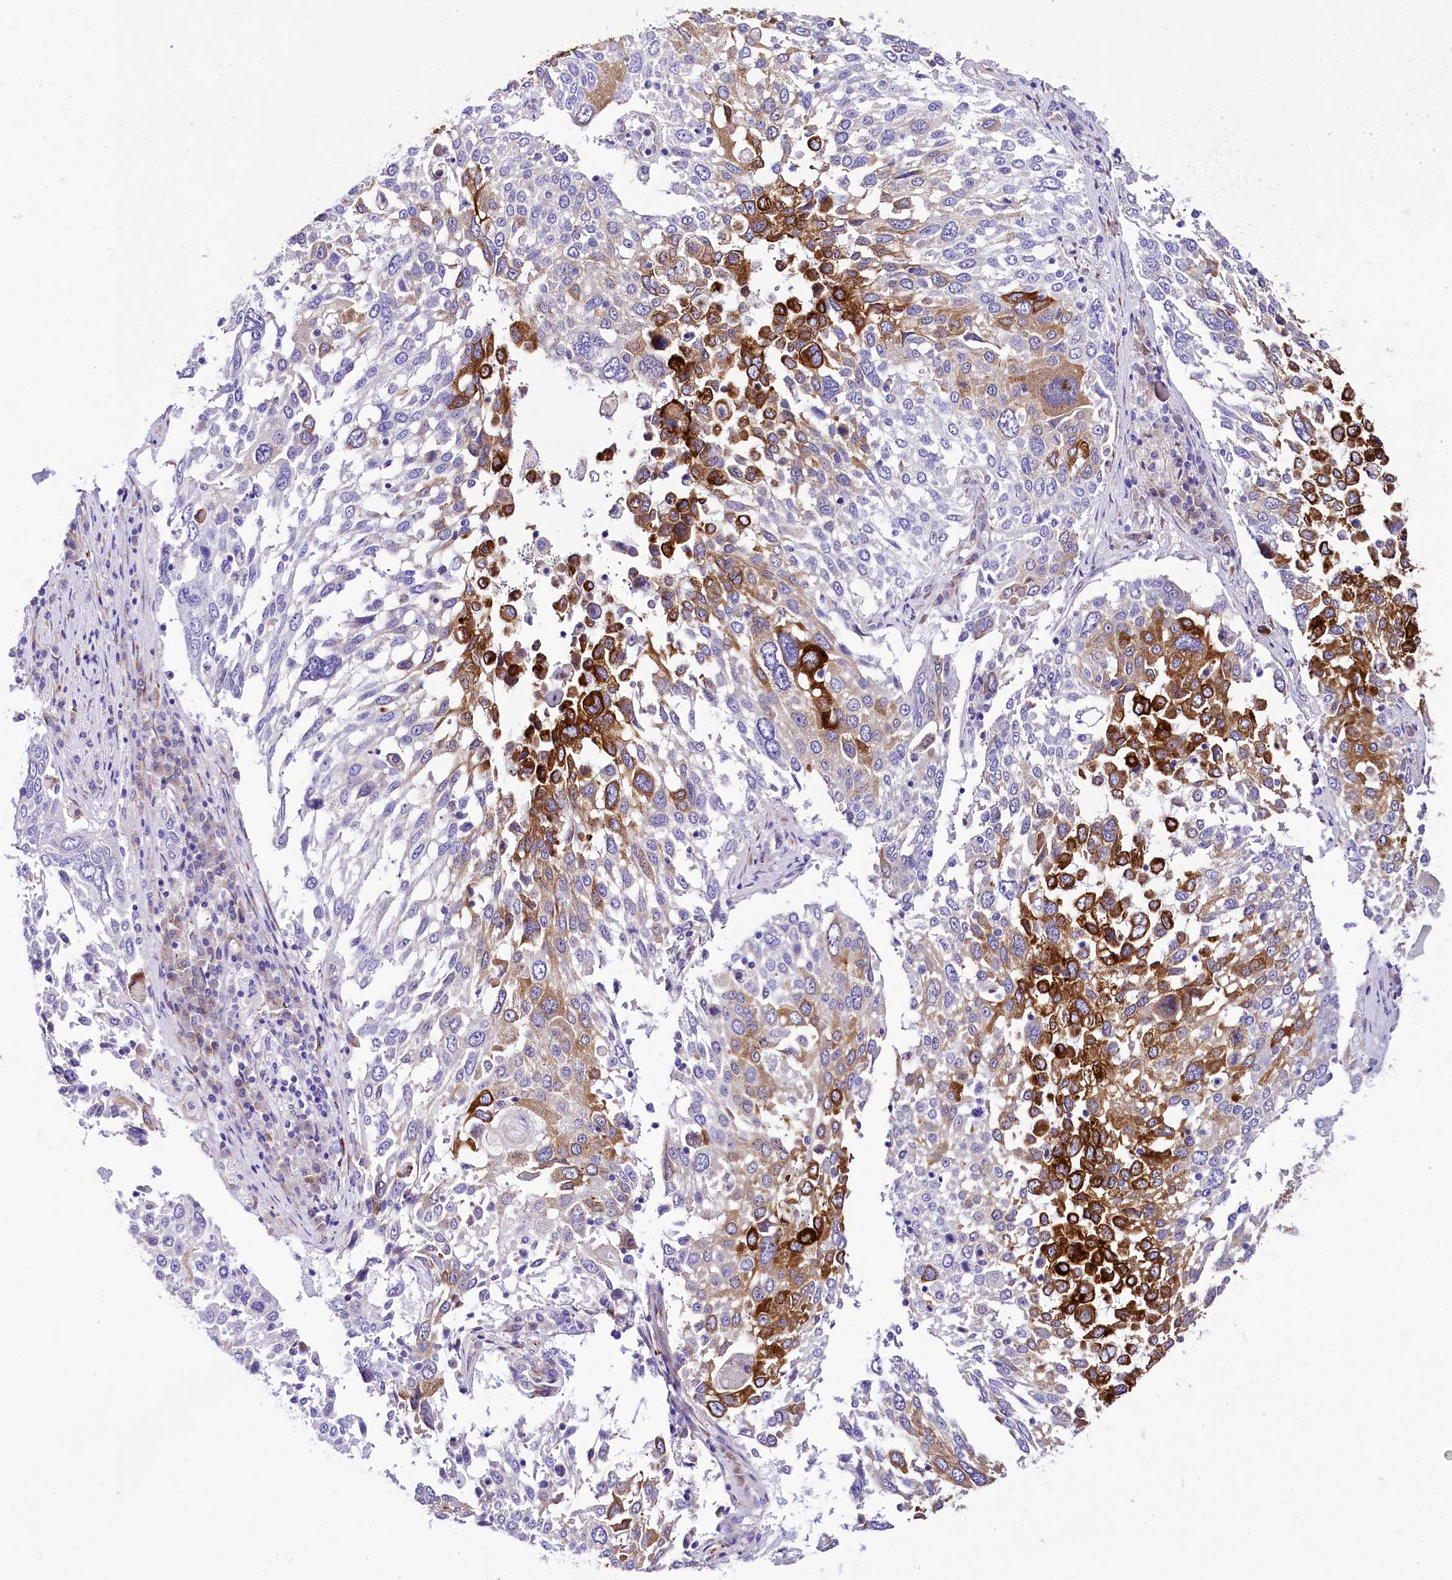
{"staining": {"intensity": "strong", "quantity": "<25%", "location": "cytoplasmic/membranous"}, "tissue": "lung cancer", "cell_type": "Tumor cells", "image_type": "cancer", "snomed": [{"axis": "morphology", "description": "Squamous cell carcinoma, NOS"}, {"axis": "topography", "description": "Lung"}], "caption": "There is medium levels of strong cytoplasmic/membranous positivity in tumor cells of lung cancer (squamous cell carcinoma), as demonstrated by immunohistochemical staining (brown color).", "gene": "A2ML1", "patient": {"sex": "male", "age": 65}}